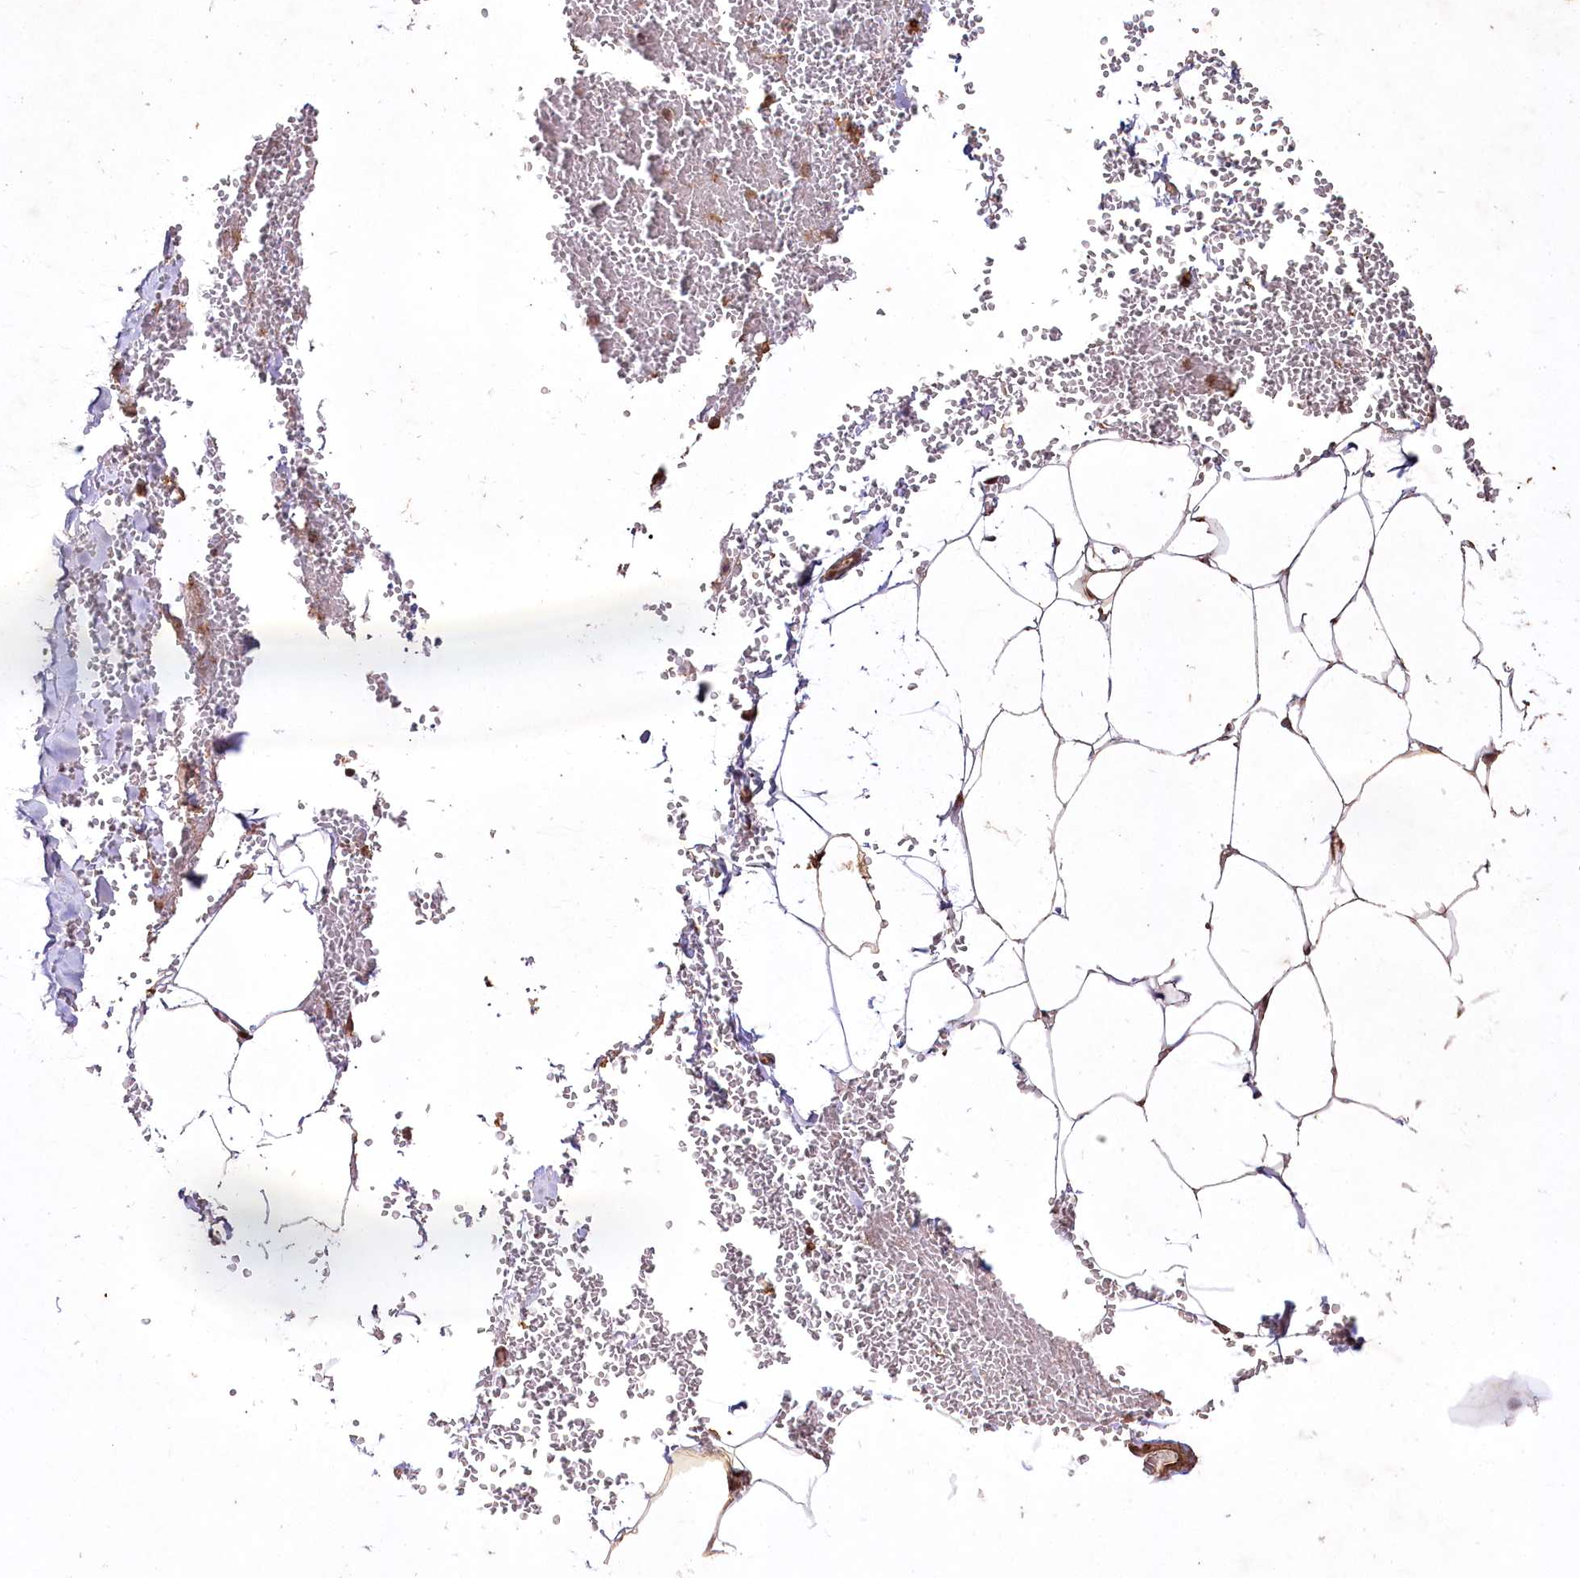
{"staining": {"intensity": "negative", "quantity": "none", "location": "none"}, "tissue": "adipose tissue", "cell_type": "Adipocytes", "image_type": "normal", "snomed": [{"axis": "morphology", "description": "Normal tissue, NOS"}, {"axis": "topography", "description": "Gallbladder"}, {"axis": "topography", "description": "Peripheral nerve tissue"}], "caption": "Immunohistochemical staining of unremarkable human adipose tissue exhibits no significant positivity in adipocytes. The staining was performed using DAB to visualize the protein expression in brown, while the nuclei were stained in blue with hematoxylin (Magnification: 20x).", "gene": "PSTK", "patient": {"sex": "male", "age": 38}}